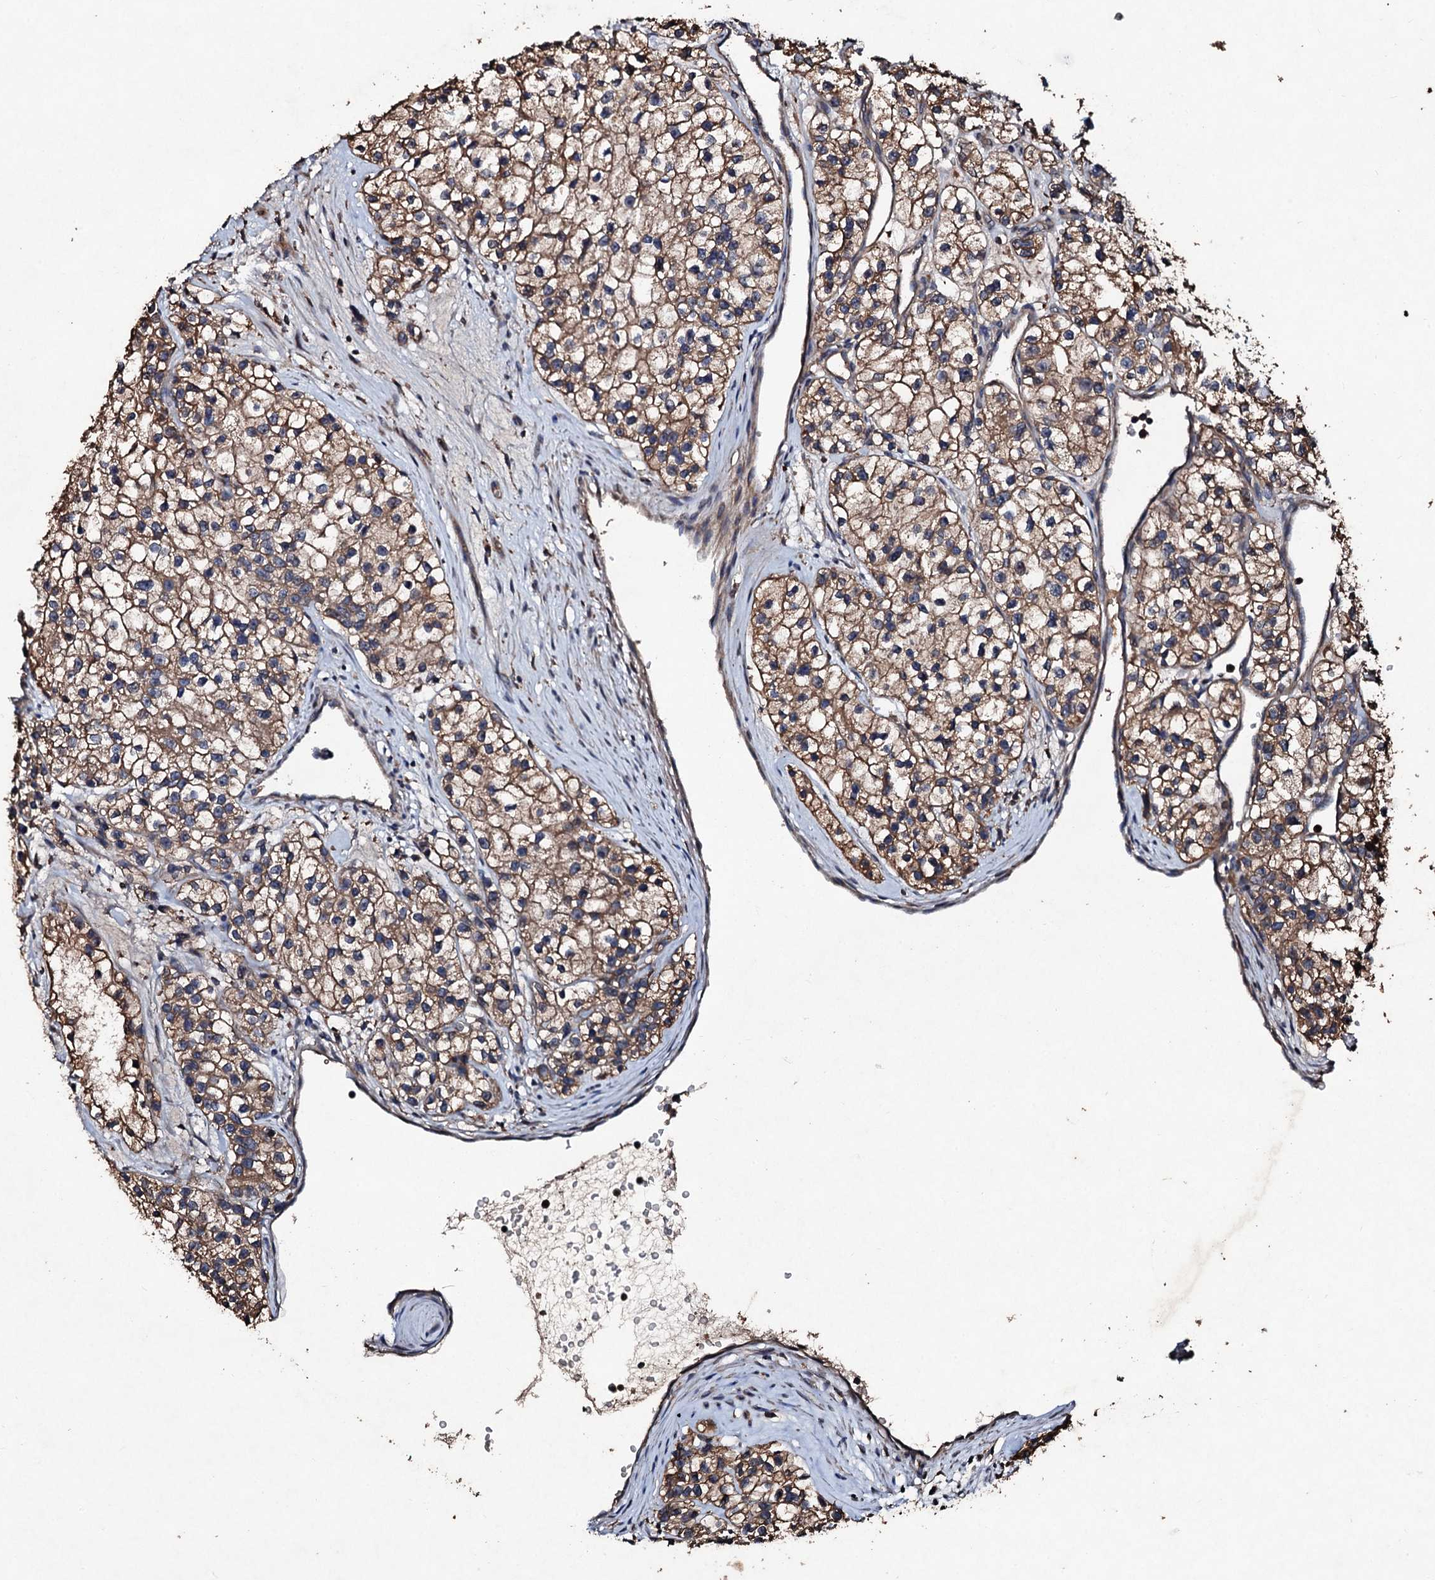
{"staining": {"intensity": "moderate", "quantity": ">75%", "location": "cytoplasmic/membranous"}, "tissue": "renal cancer", "cell_type": "Tumor cells", "image_type": "cancer", "snomed": [{"axis": "morphology", "description": "Adenocarcinoma, NOS"}, {"axis": "topography", "description": "Kidney"}], "caption": "Protein analysis of renal cancer (adenocarcinoma) tissue reveals moderate cytoplasmic/membranous staining in approximately >75% of tumor cells.", "gene": "KERA", "patient": {"sex": "female", "age": 57}}